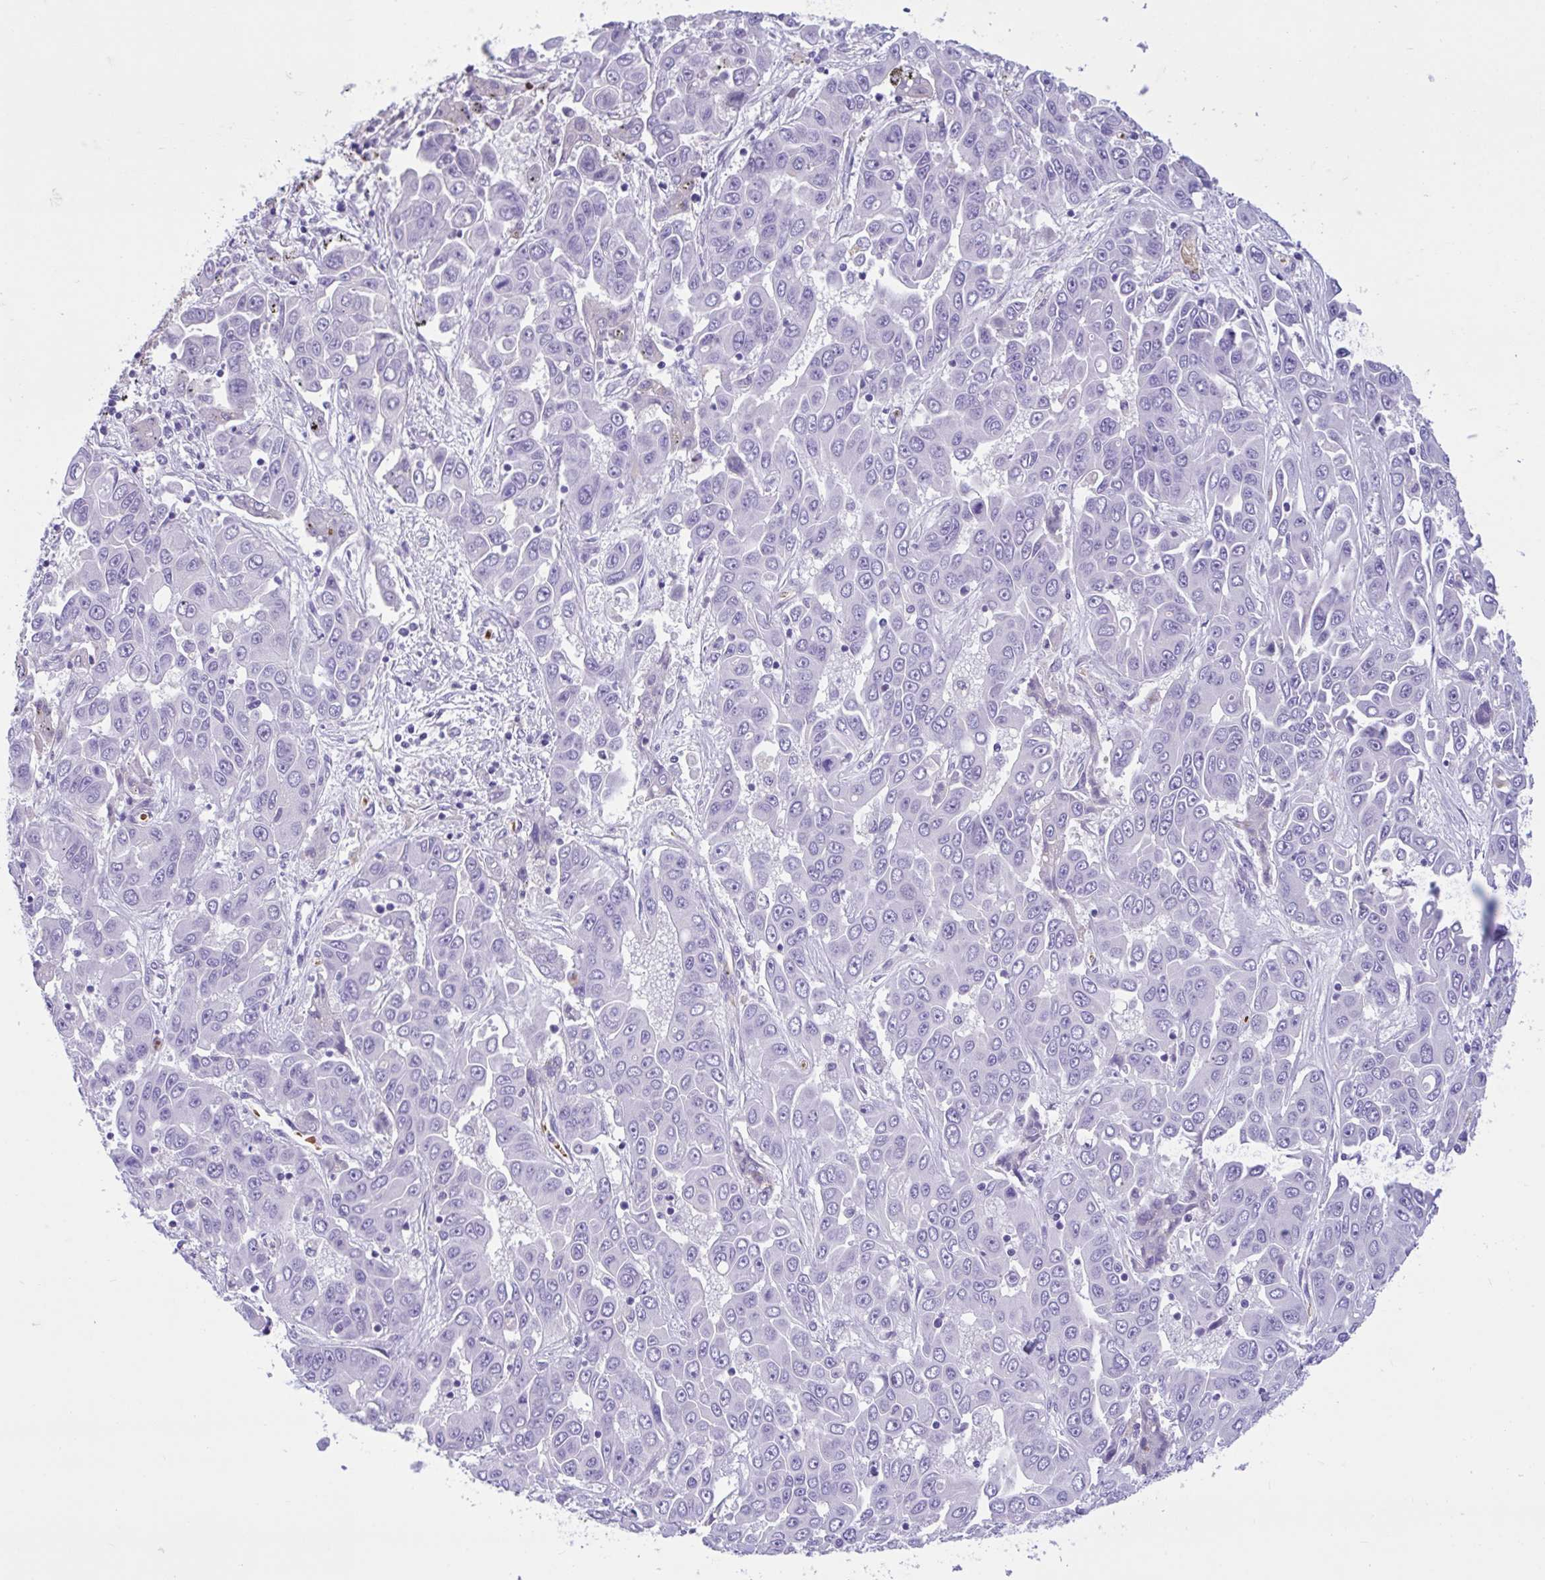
{"staining": {"intensity": "negative", "quantity": "none", "location": "none"}, "tissue": "liver cancer", "cell_type": "Tumor cells", "image_type": "cancer", "snomed": [{"axis": "morphology", "description": "Cholangiocarcinoma"}, {"axis": "topography", "description": "Liver"}], "caption": "Liver cancer was stained to show a protein in brown. There is no significant positivity in tumor cells. (Immunohistochemistry (ihc), brightfield microscopy, high magnification).", "gene": "TMEM79", "patient": {"sex": "female", "age": 52}}